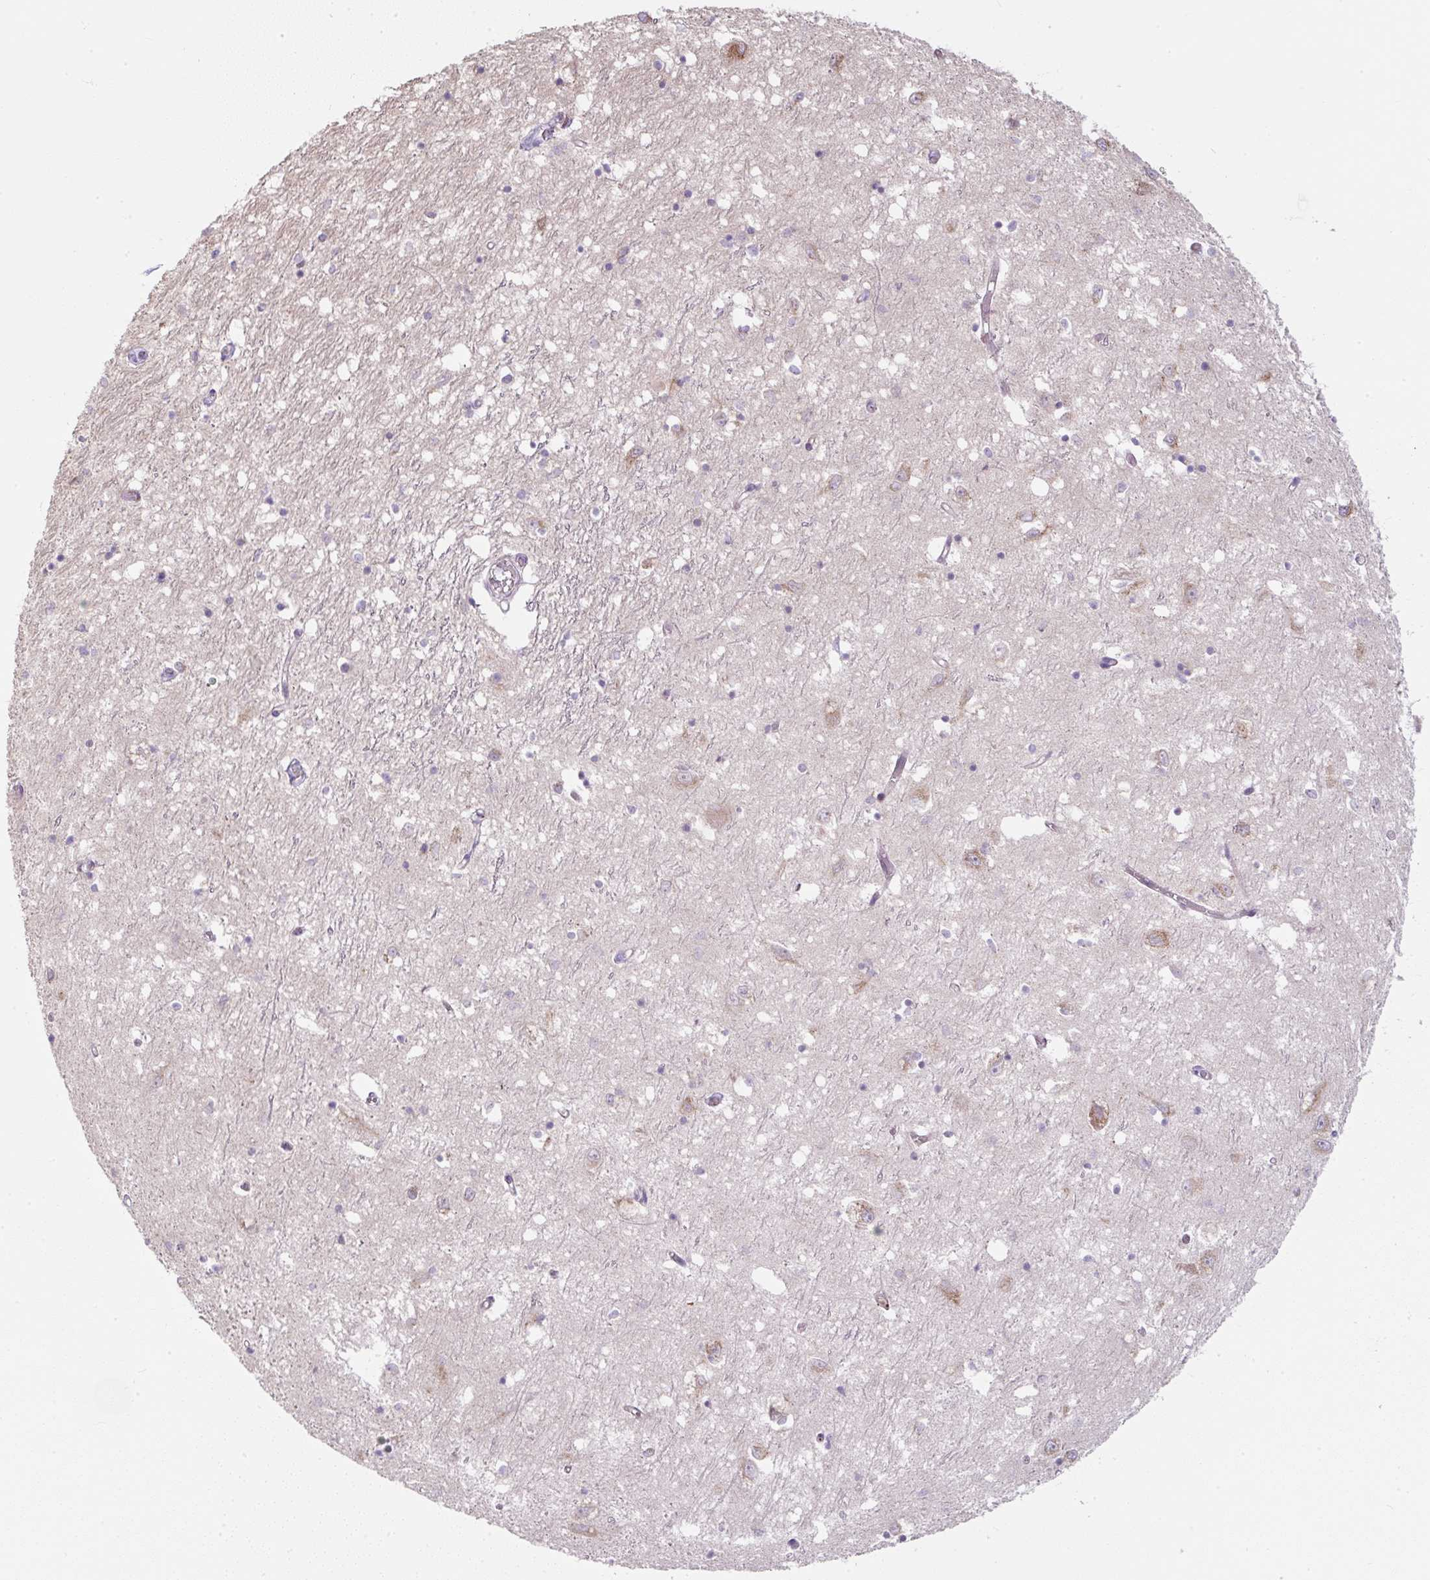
{"staining": {"intensity": "negative", "quantity": "none", "location": "none"}, "tissue": "caudate", "cell_type": "Glial cells", "image_type": "normal", "snomed": [{"axis": "morphology", "description": "Normal tissue, NOS"}, {"axis": "topography", "description": "Lateral ventricle wall"}], "caption": "IHC image of unremarkable caudate: human caudate stained with DAB (3,3'-diaminobenzidine) demonstrates no significant protein staining in glial cells.", "gene": "MLX", "patient": {"sex": "male", "age": 70}}